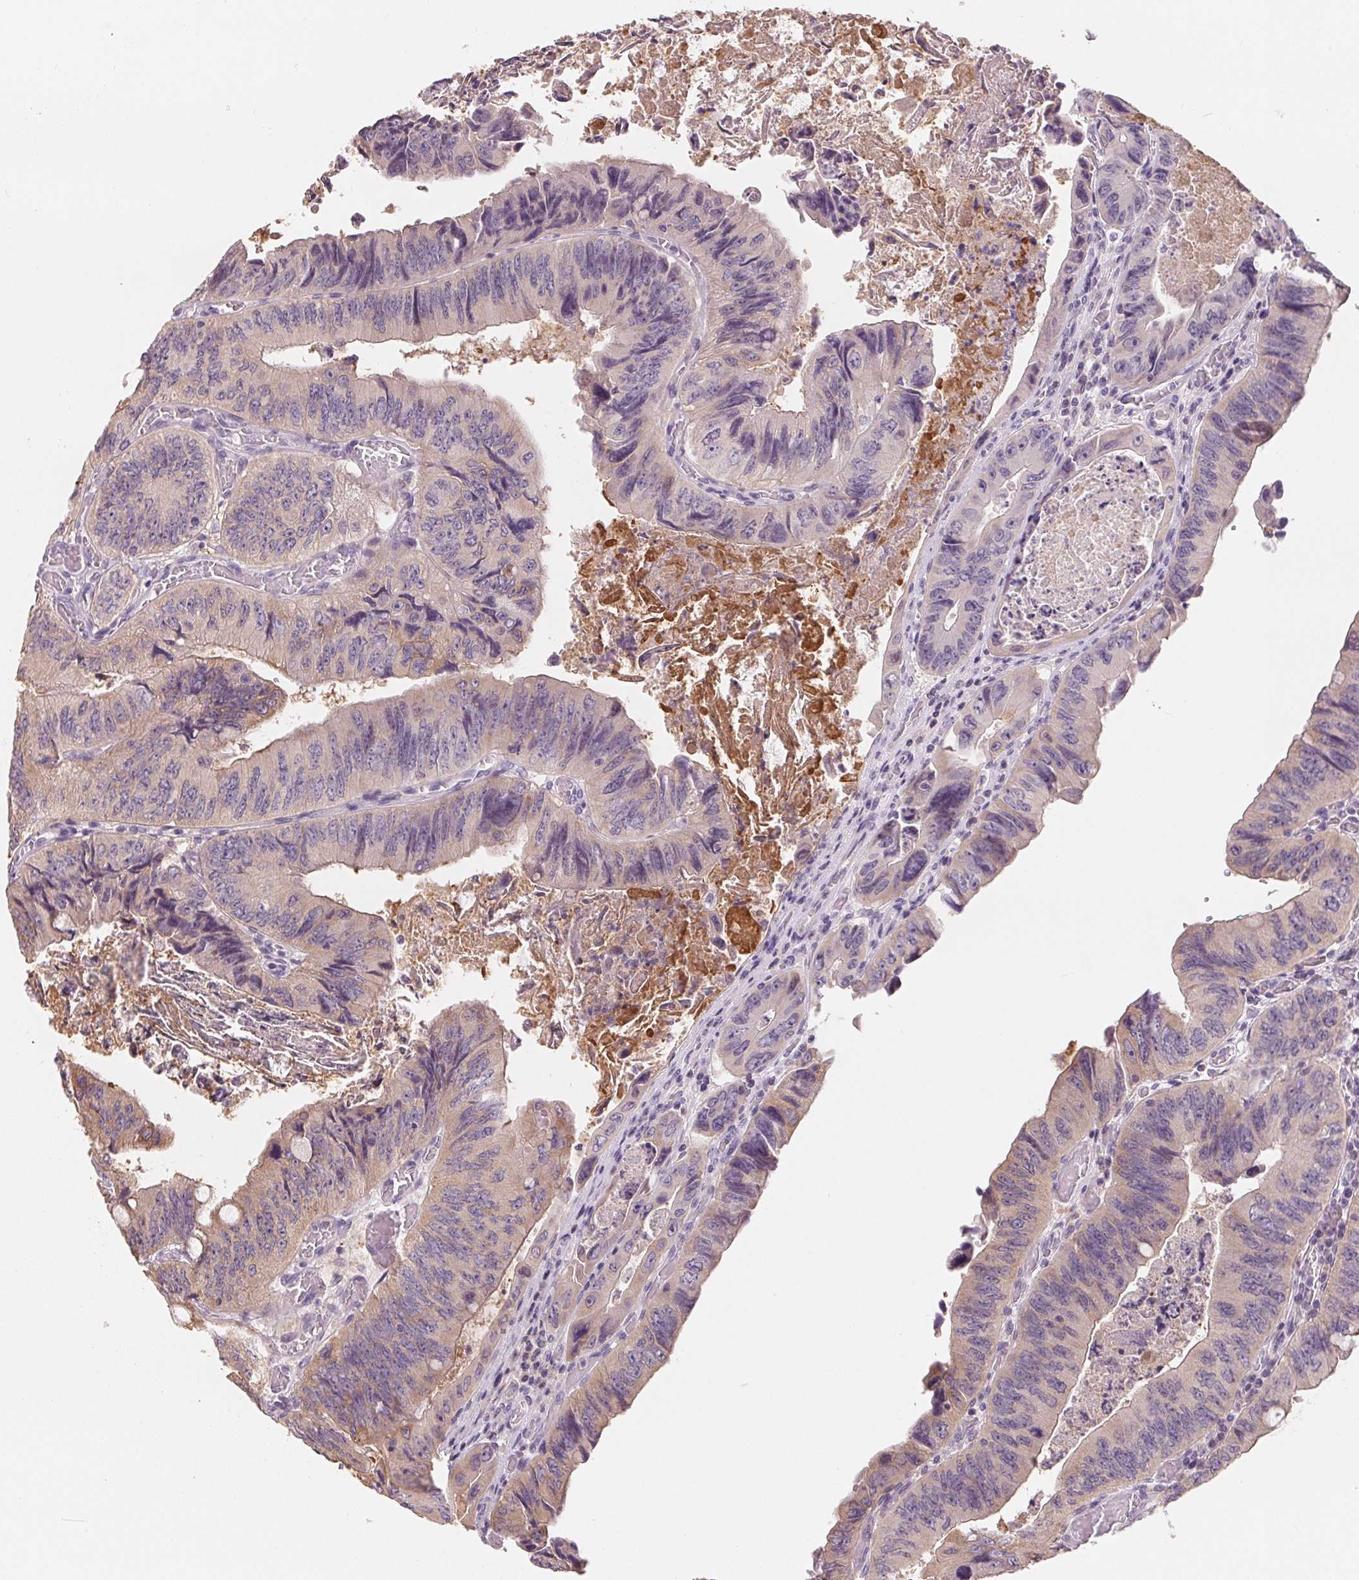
{"staining": {"intensity": "moderate", "quantity": "<25%", "location": "cytoplasmic/membranous"}, "tissue": "colorectal cancer", "cell_type": "Tumor cells", "image_type": "cancer", "snomed": [{"axis": "morphology", "description": "Adenocarcinoma, NOS"}, {"axis": "topography", "description": "Colon"}], "caption": "Immunohistochemical staining of colorectal cancer demonstrates low levels of moderate cytoplasmic/membranous protein positivity in approximately <25% of tumor cells.", "gene": "VTCN1", "patient": {"sex": "female", "age": 84}}